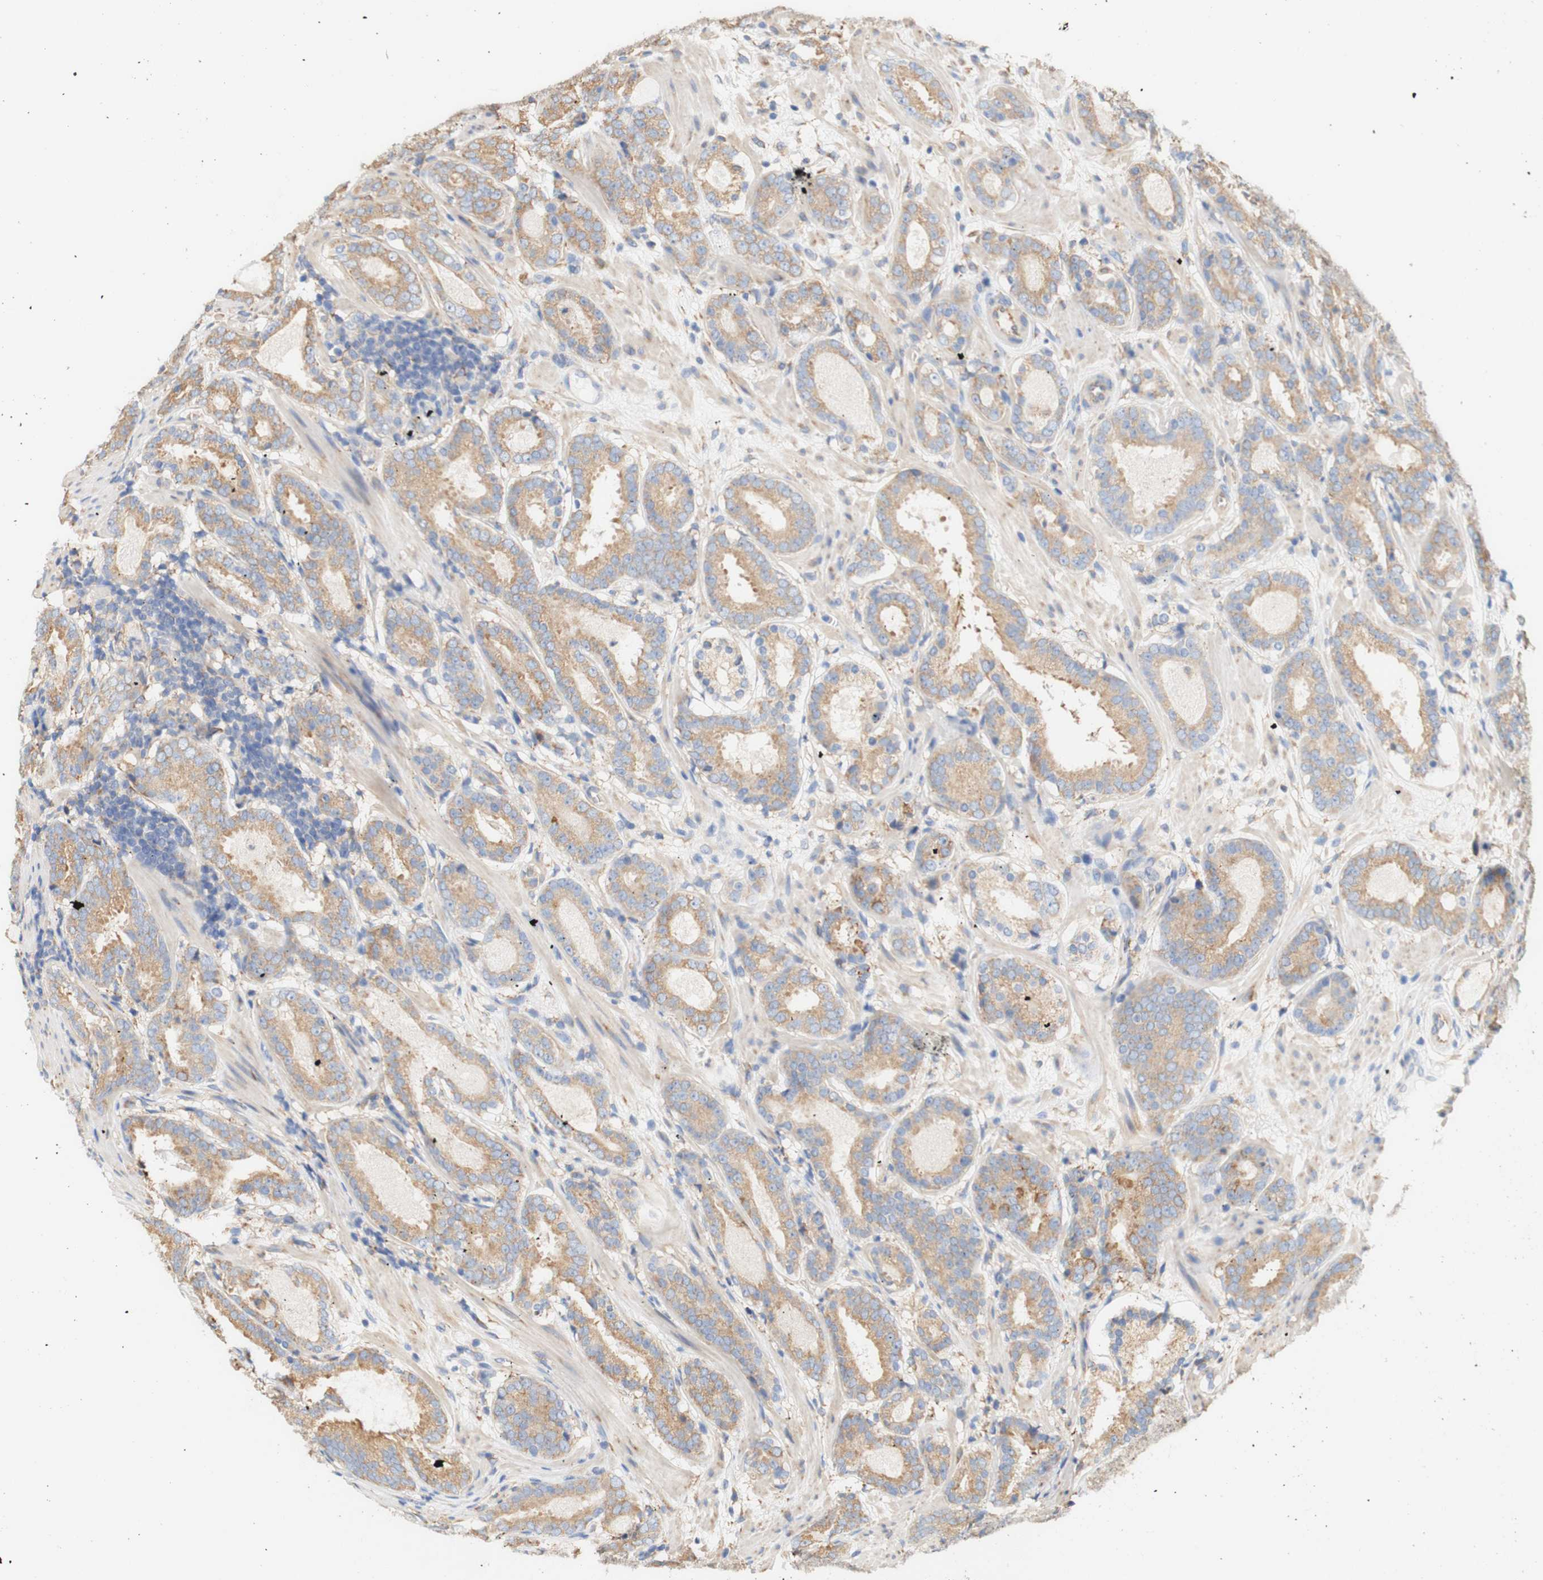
{"staining": {"intensity": "moderate", "quantity": ">75%", "location": "cytoplasmic/membranous"}, "tissue": "prostate cancer", "cell_type": "Tumor cells", "image_type": "cancer", "snomed": [{"axis": "morphology", "description": "Adenocarcinoma, Low grade"}, {"axis": "topography", "description": "Prostate"}], "caption": "Immunohistochemistry histopathology image of low-grade adenocarcinoma (prostate) stained for a protein (brown), which reveals medium levels of moderate cytoplasmic/membranous staining in approximately >75% of tumor cells.", "gene": "EIF2AK4", "patient": {"sex": "male", "age": 69}}